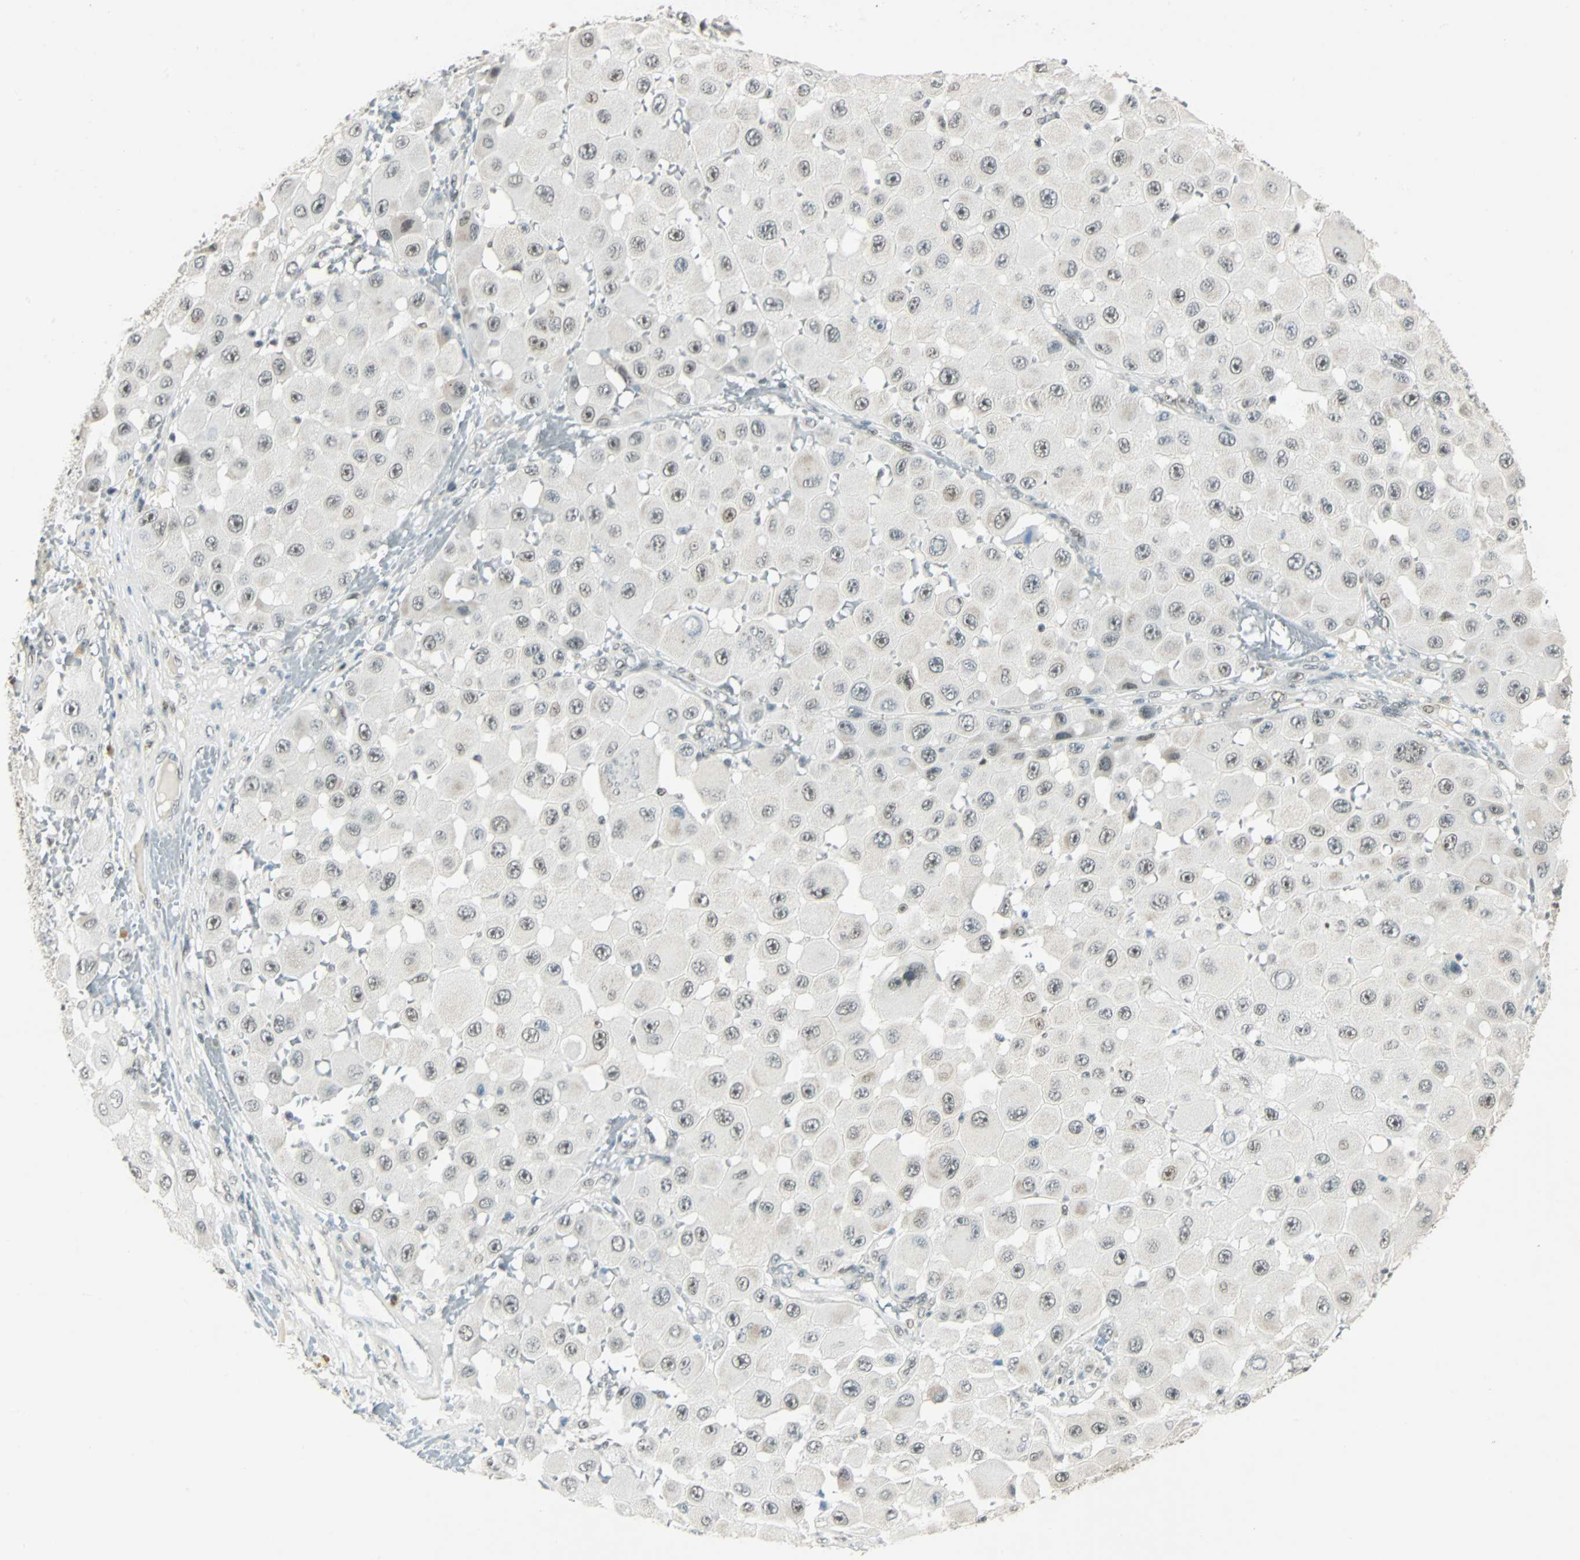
{"staining": {"intensity": "moderate", "quantity": "<25%", "location": "nuclear"}, "tissue": "melanoma", "cell_type": "Tumor cells", "image_type": "cancer", "snomed": [{"axis": "morphology", "description": "Malignant melanoma, NOS"}, {"axis": "topography", "description": "Skin"}], "caption": "A low amount of moderate nuclear positivity is seen in about <25% of tumor cells in melanoma tissue.", "gene": "NELFE", "patient": {"sex": "female", "age": 81}}